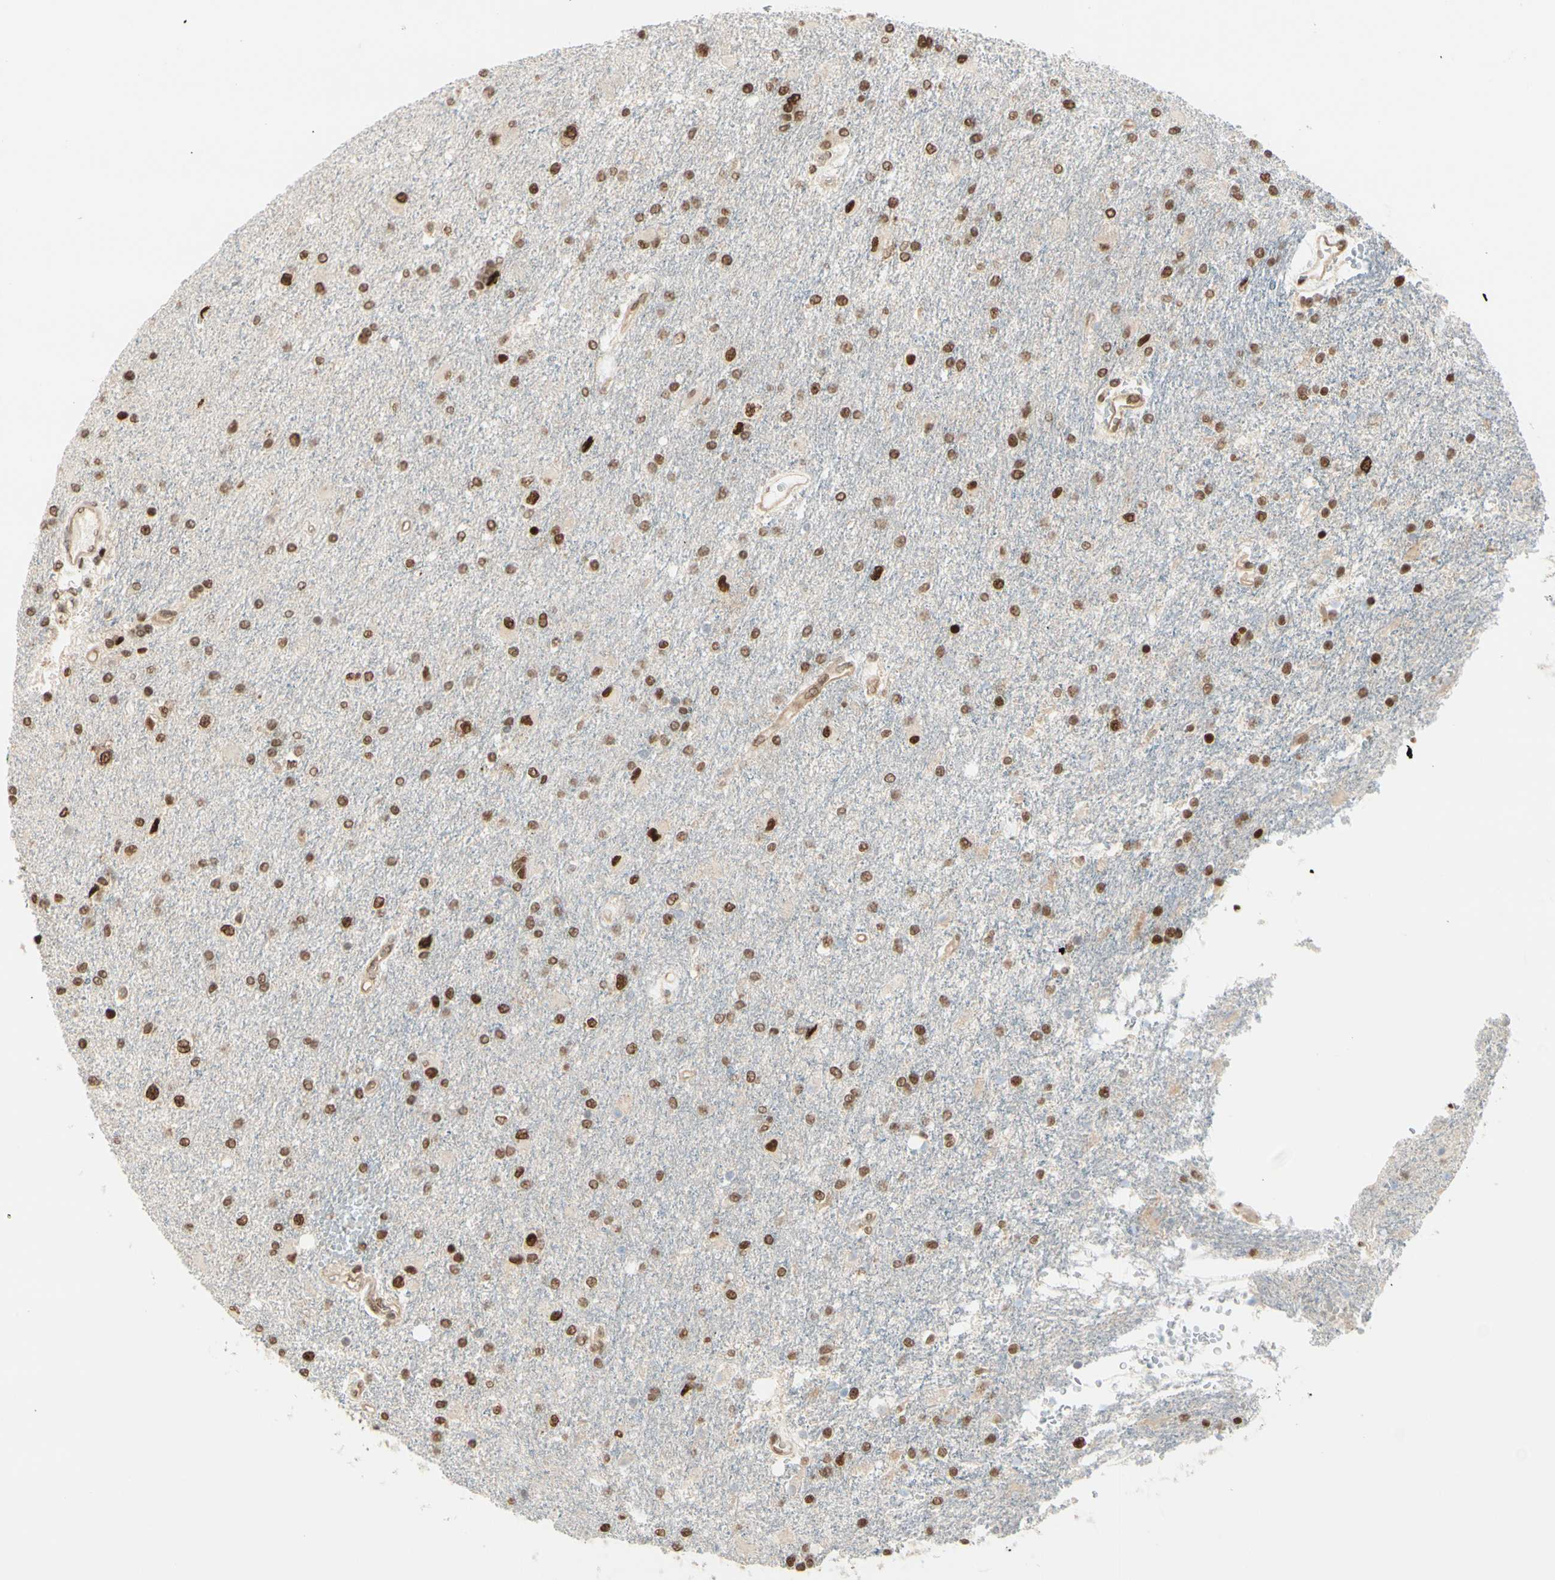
{"staining": {"intensity": "moderate", "quantity": ">75%", "location": "nuclear"}, "tissue": "glioma", "cell_type": "Tumor cells", "image_type": "cancer", "snomed": [{"axis": "morphology", "description": "Glioma, malignant, High grade"}, {"axis": "topography", "description": "Brain"}], "caption": "An image of human glioma stained for a protein demonstrates moderate nuclear brown staining in tumor cells. (DAB (3,3'-diaminobenzidine) IHC, brown staining for protein, blue staining for nuclei).", "gene": "SUFU", "patient": {"sex": "male", "age": 71}}